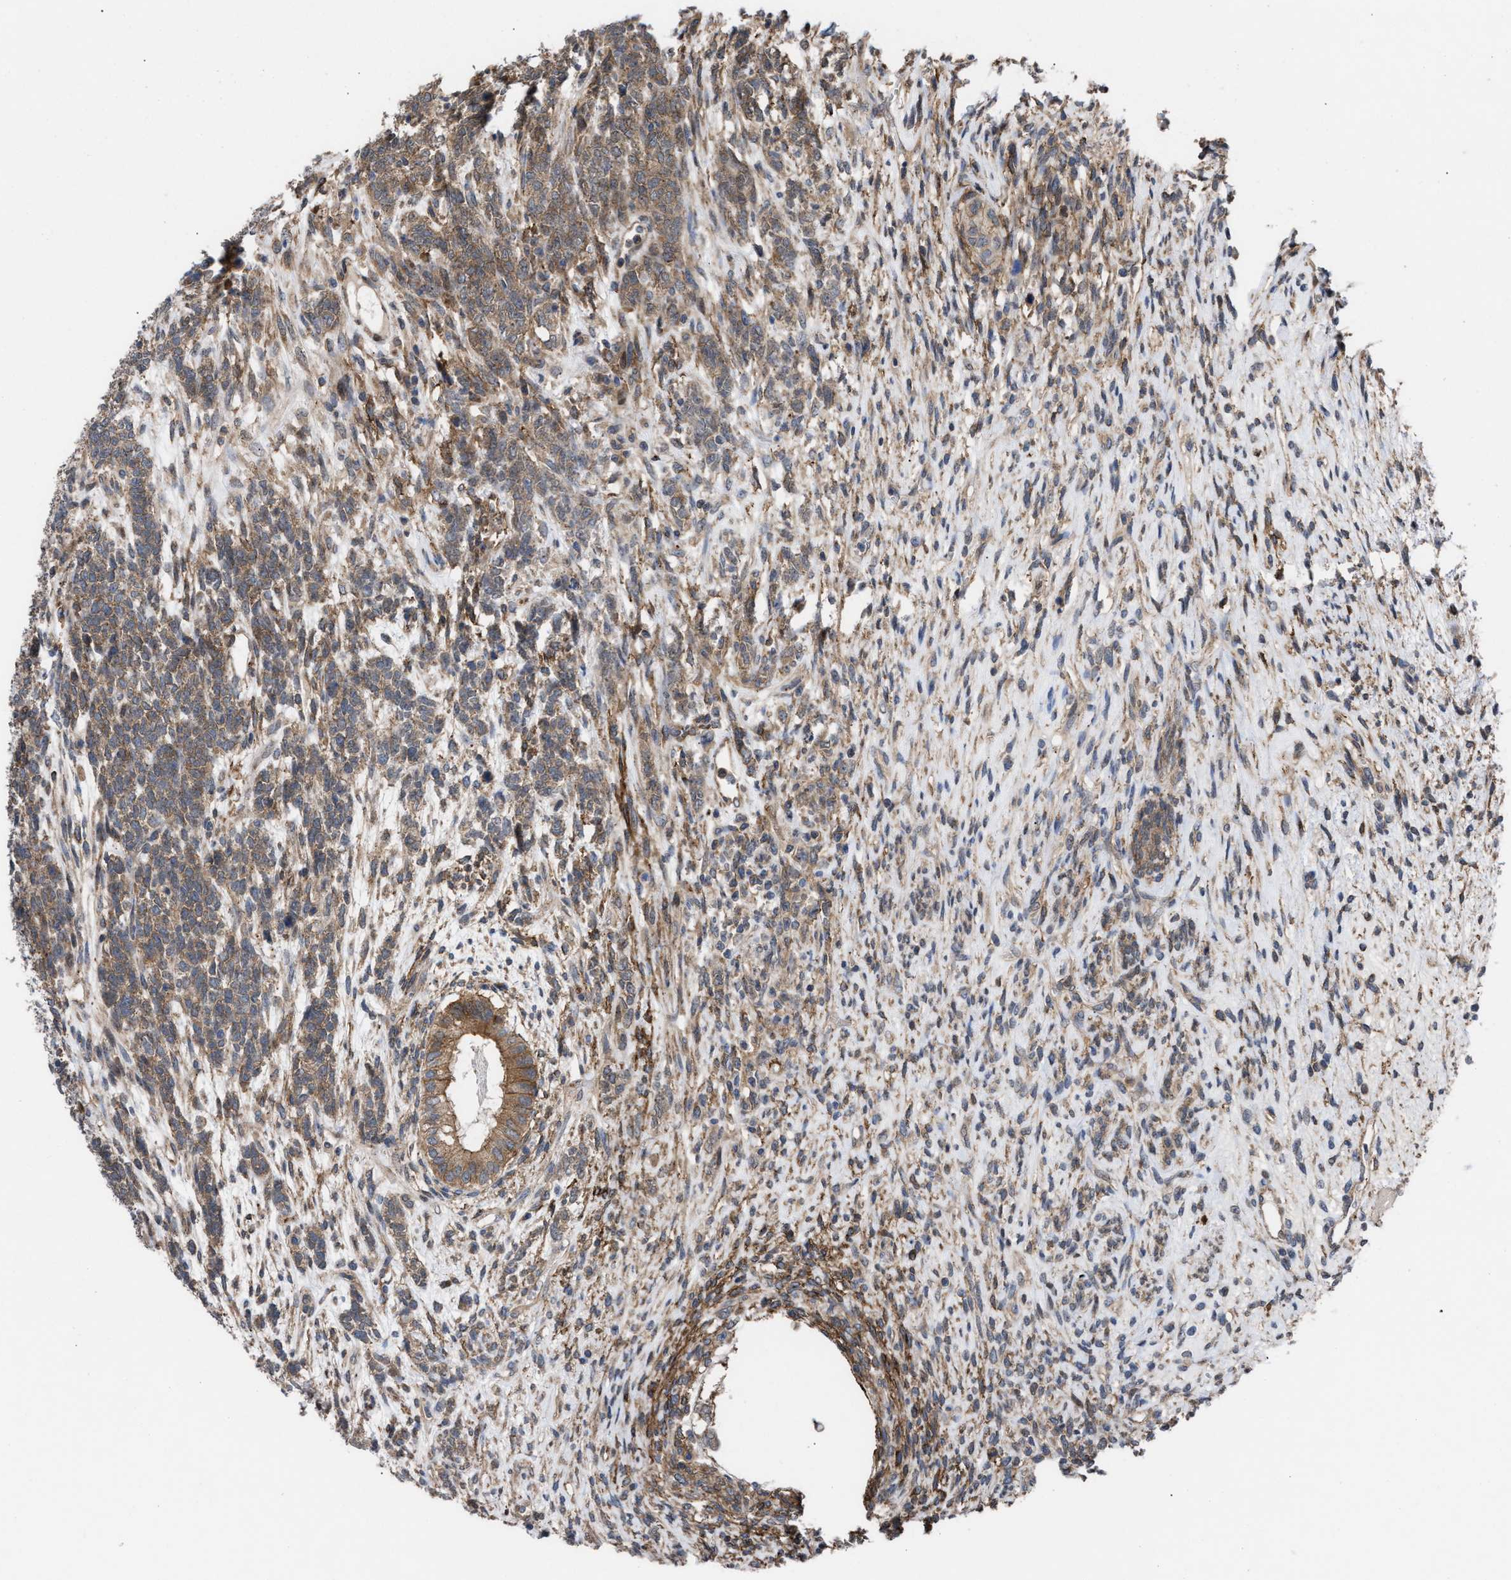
{"staining": {"intensity": "weak", "quantity": ">75%", "location": "cytoplasmic/membranous"}, "tissue": "testis cancer", "cell_type": "Tumor cells", "image_type": "cancer", "snomed": [{"axis": "morphology", "description": "Seminoma, NOS"}, {"axis": "topography", "description": "Testis"}], "caption": "The photomicrograph exhibits immunohistochemical staining of testis cancer (seminoma). There is weak cytoplasmic/membranous positivity is appreciated in approximately >75% of tumor cells. The staining was performed using DAB, with brown indicating positive protein expression. Nuclei are stained blue with hematoxylin.", "gene": "TP53BP2", "patient": {"sex": "male", "age": 28}}